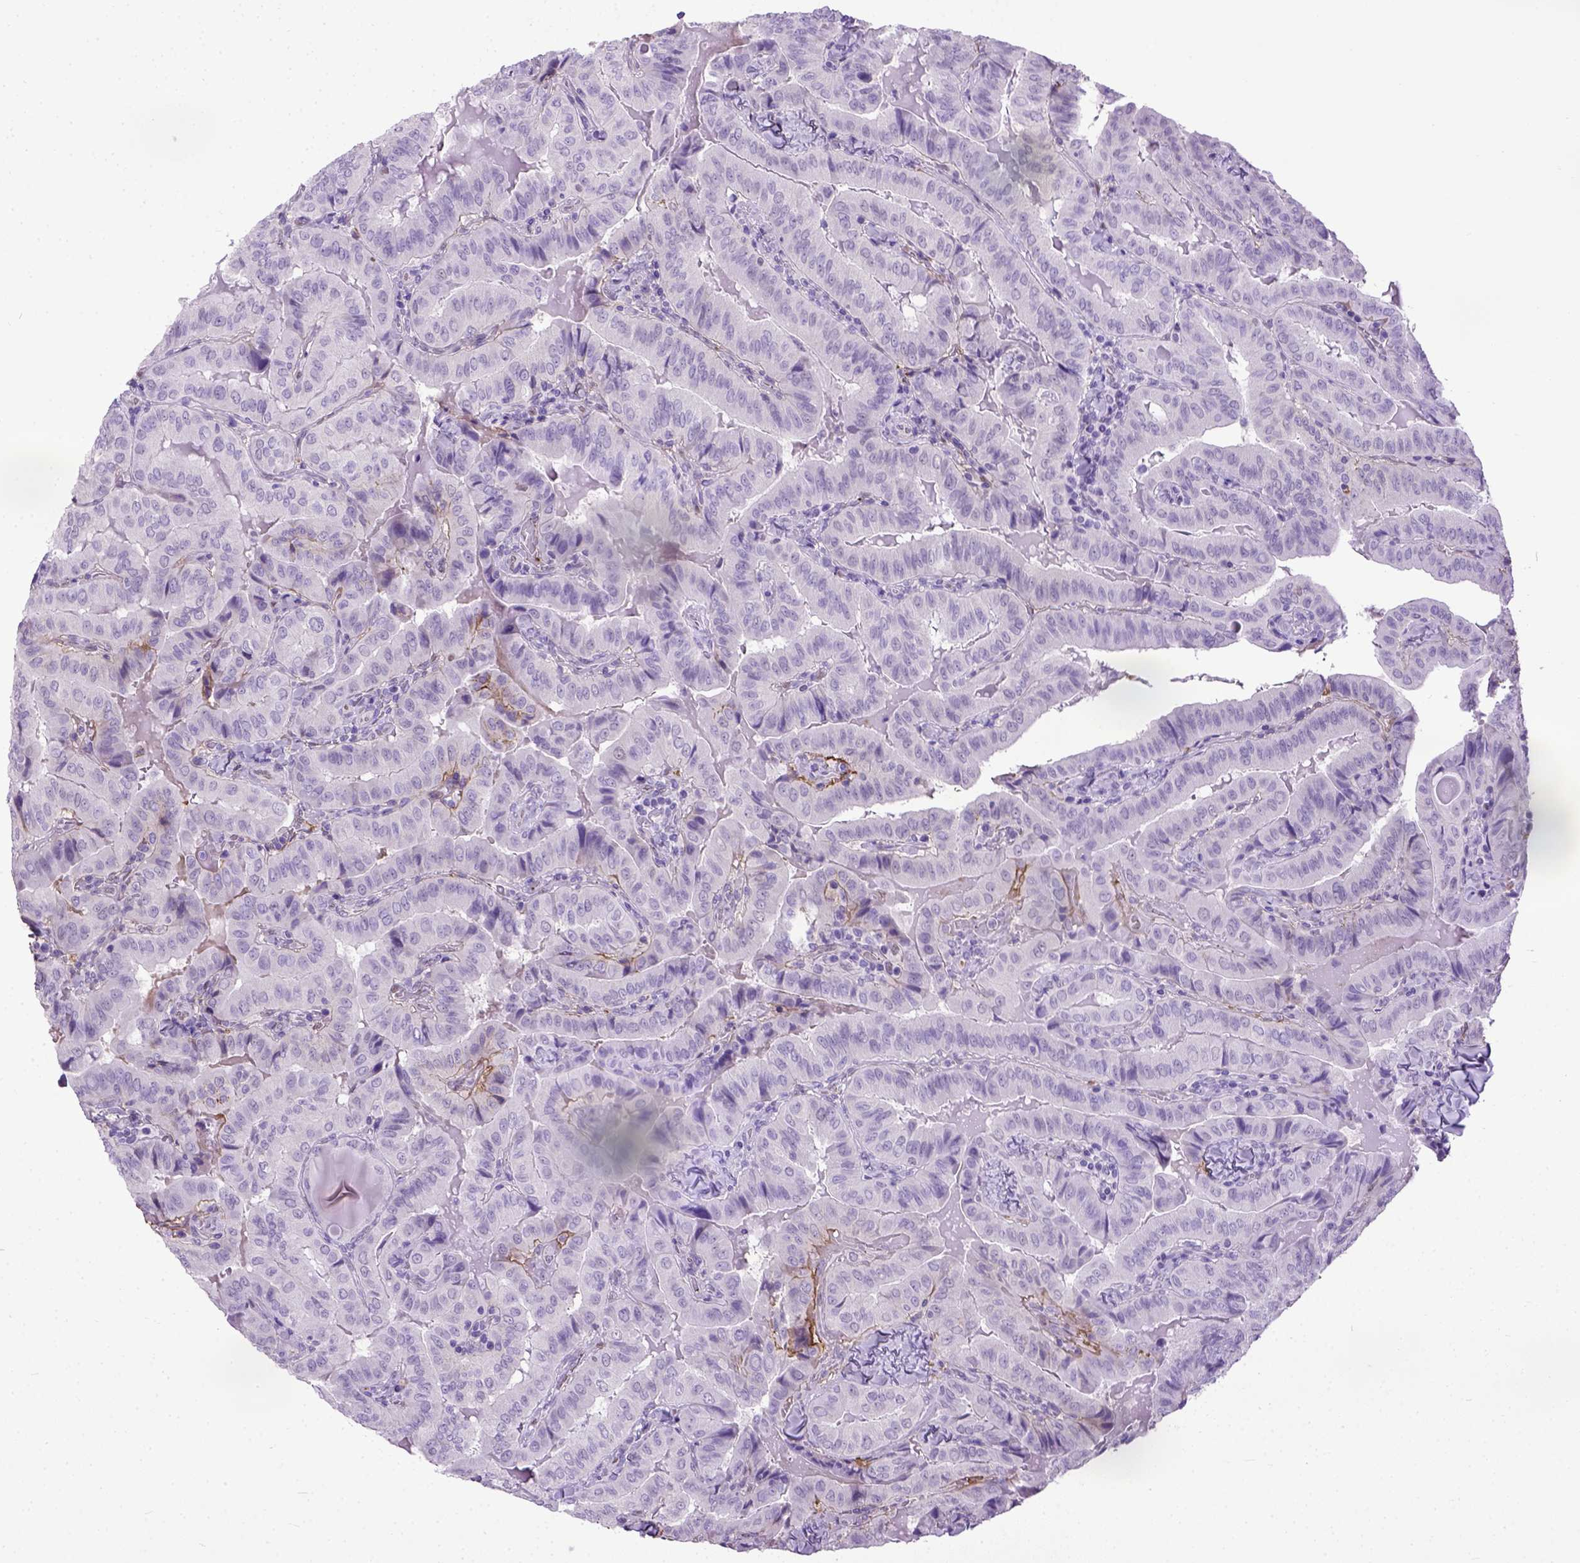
{"staining": {"intensity": "negative", "quantity": "none", "location": "none"}, "tissue": "thyroid cancer", "cell_type": "Tumor cells", "image_type": "cancer", "snomed": [{"axis": "morphology", "description": "Papillary adenocarcinoma, NOS"}, {"axis": "topography", "description": "Thyroid gland"}], "caption": "Immunohistochemical staining of human thyroid papillary adenocarcinoma reveals no significant positivity in tumor cells.", "gene": "ADAMTS8", "patient": {"sex": "female", "age": 68}}